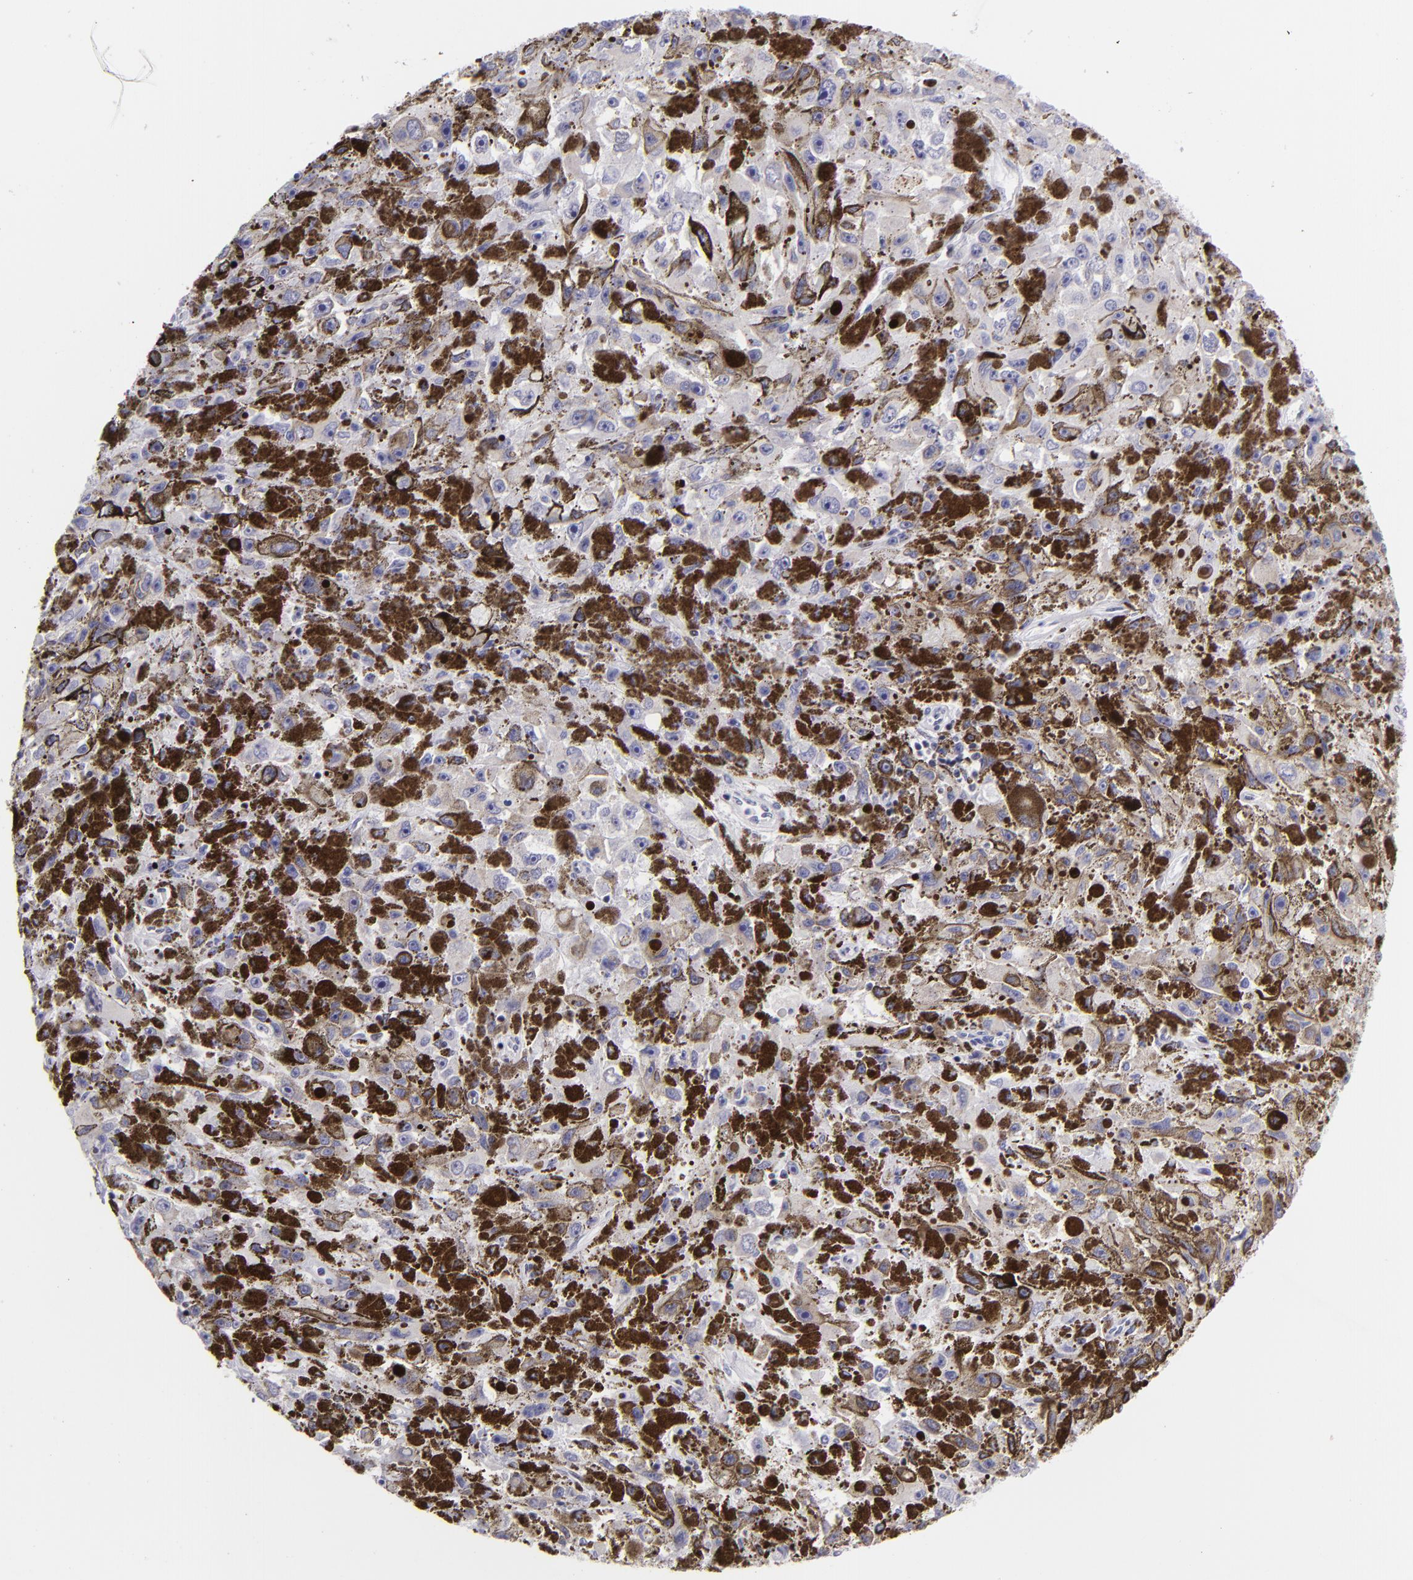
{"staining": {"intensity": "negative", "quantity": "none", "location": "none"}, "tissue": "melanoma", "cell_type": "Tumor cells", "image_type": "cancer", "snomed": [{"axis": "morphology", "description": "Malignant melanoma, NOS"}, {"axis": "topography", "description": "Skin"}], "caption": "Photomicrograph shows no significant protein positivity in tumor cells of malignant melanoma. The staining was performed using DAB (3,3'-diaminobenzidine) to visualize the protein expression in brown, while the nuclei were stained in blue with hematoxylin (Magnification: 20x).", "gene": "ETS1", "patient": {"sex": "female", "age": 104}}